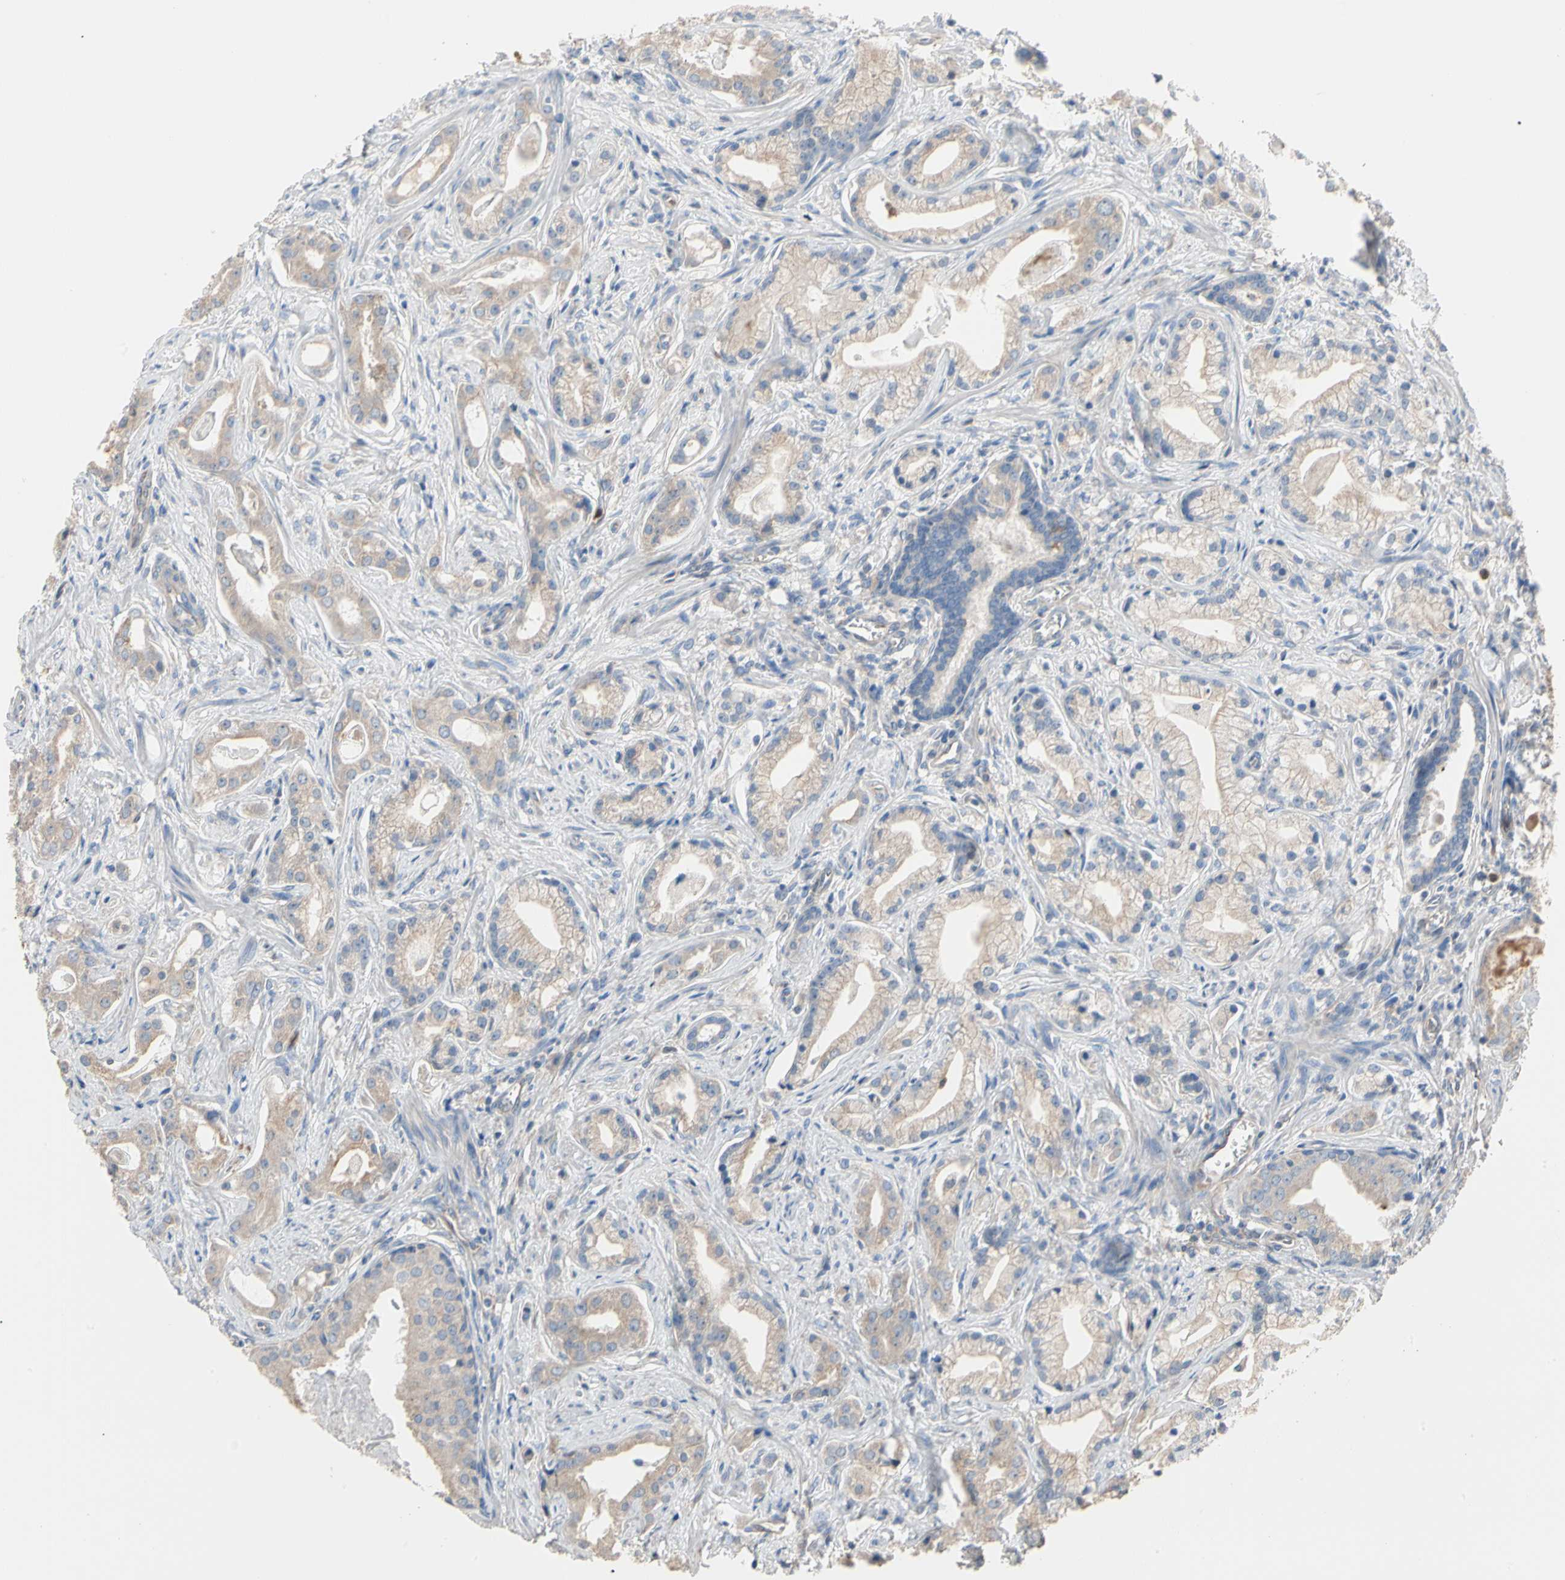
{"staining": {"intensity": "weak", "quantity": ">75%", "location": "cytoplasmic/membranous"}, "tissue": "prostate cancer", "cell_type": "Tumor cells", "image_type": "cancer", "snomed": [{"axis": "morphology", "description": "Adenocarcinoma, Low grade"}, {"axis": "topography", "description": "Prostate"}], "caption": "Prostate low-grade adenocarcinoma stained with a brown dye displays weak cytoplasmic/membranous positive positivity in about >75% of tumor cells.", "gene": "BBOX1", "patient": {"sex": "male", "age": 59}}